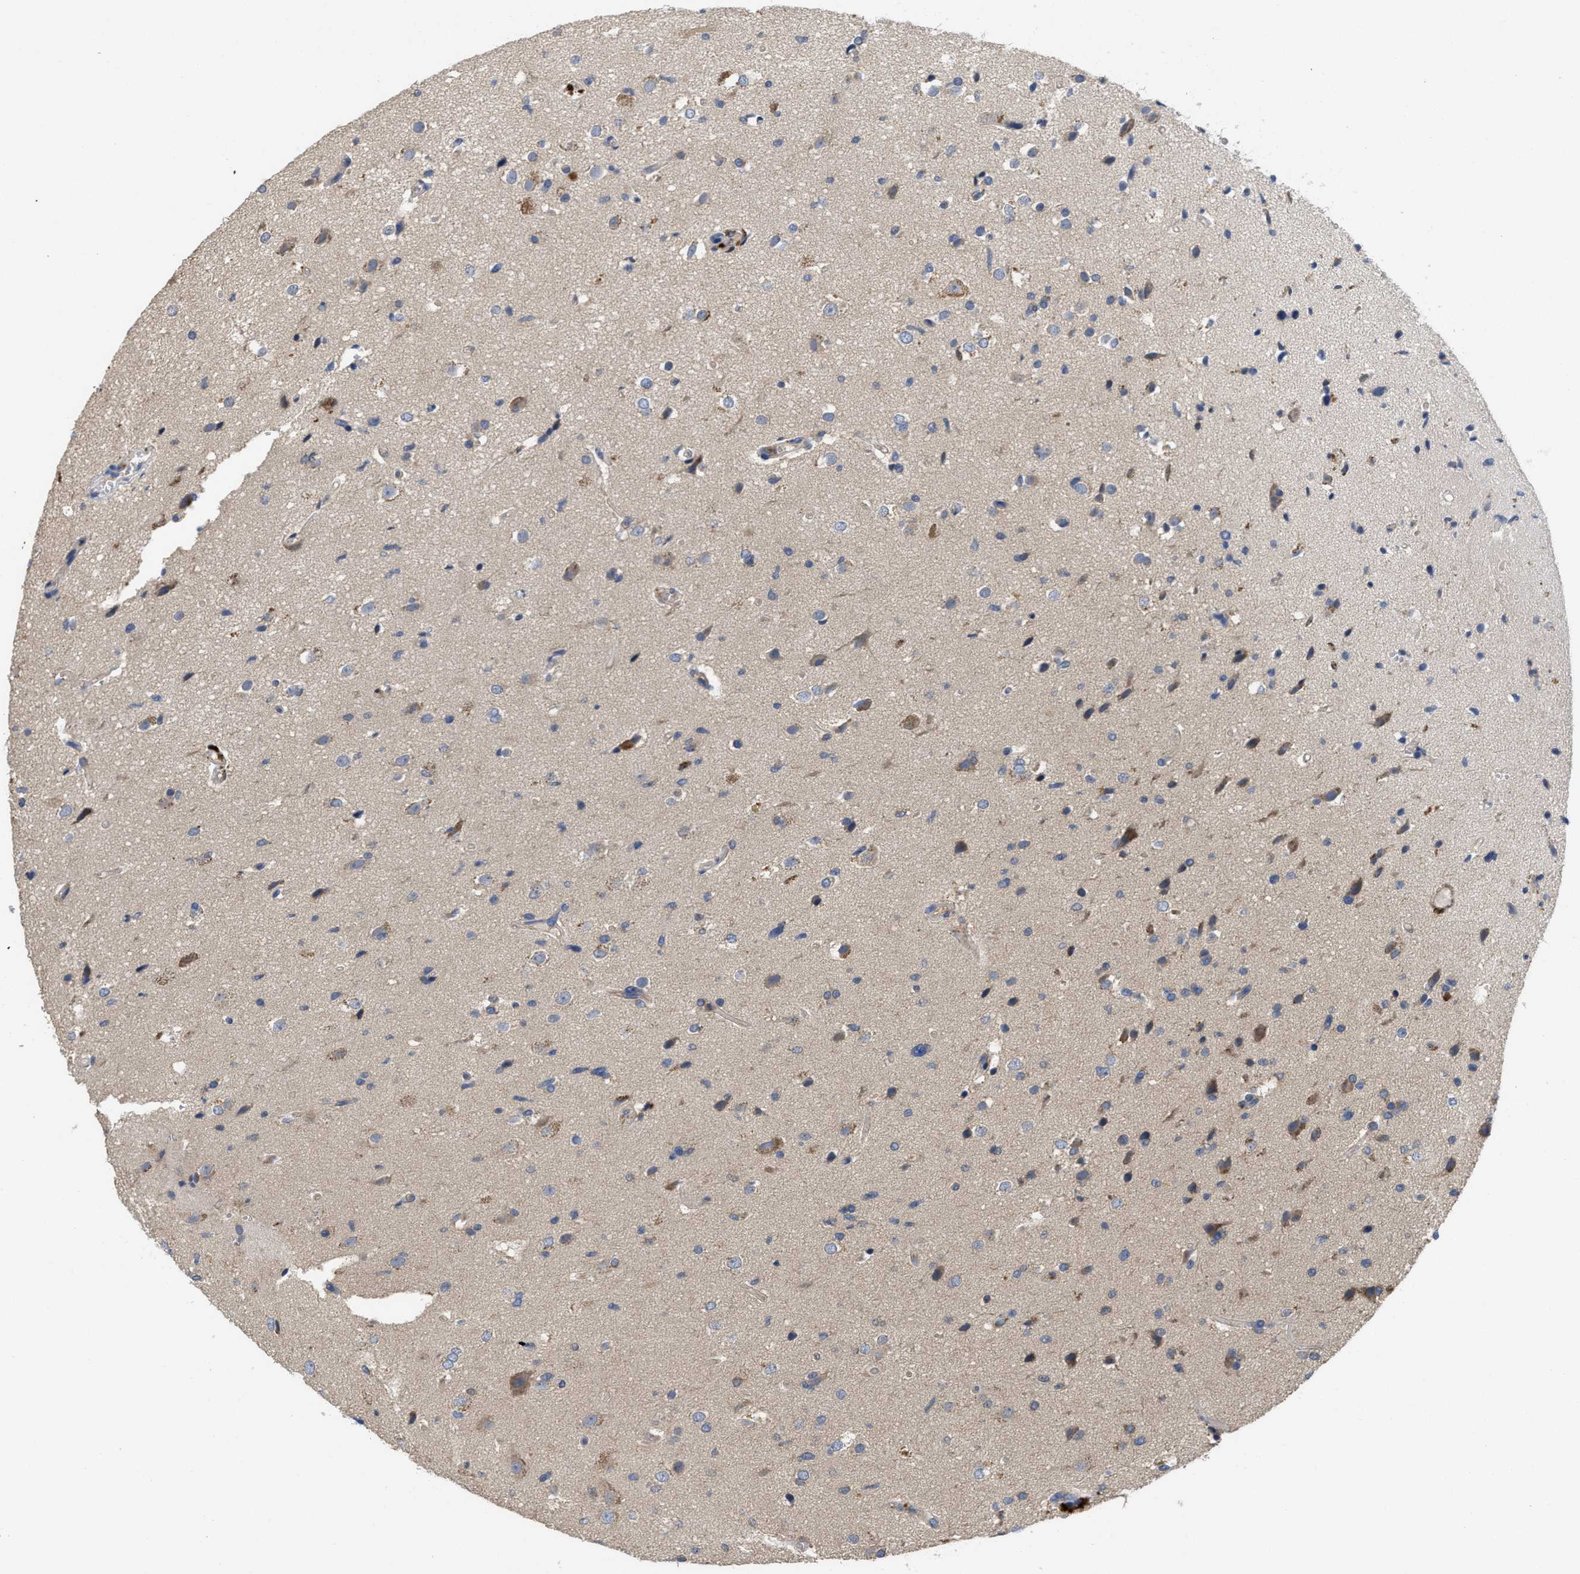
{"staining": {"intensity": "moderate", "quantity": "<25%", "location": "cytoplasmic/membranous"}, "tissue": "glioma", "cell_type": "Tumor cells", "image_type": "cancer", "snomed": [{"axis": "morphology", "description": "Glioma, malignant, High grade"}, {"axis": "topography", "description": "Brain"}], "caption": "Malignant glioma (high-grade) tissue reveals moderate cytoplasmic/membranous expression in approximately <25% of tumor cells", "gene": "RNF216", "patient": {"sex": "male", "age": 33}}